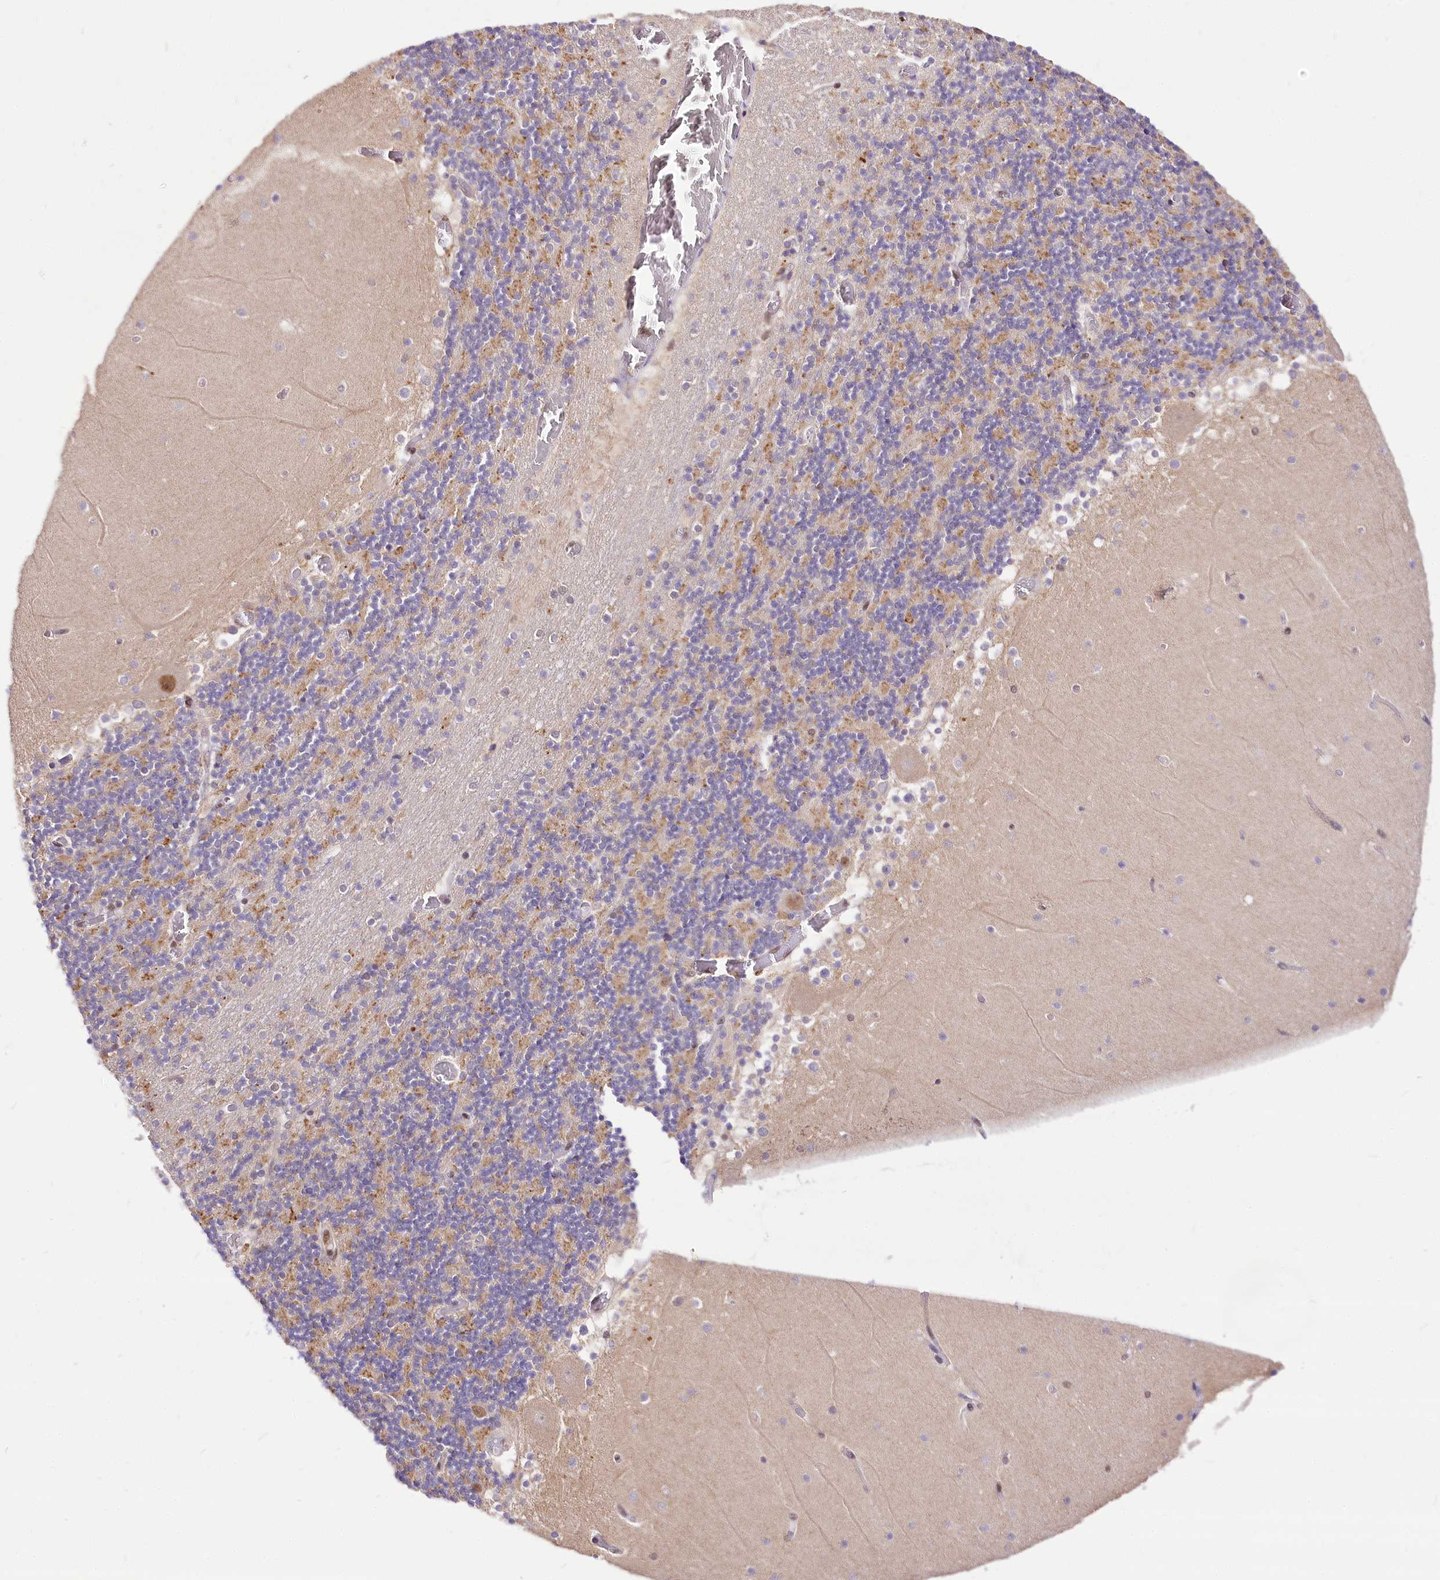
{"staining": {"intensity": "weak", "quantity": "25%-75%", "location": "cytoplasmic/membranous"}, "tissue": "cerebellum", "cell_type": "Cells in granular layer", "image_type": "normal", "snomed": [{"axis": "morphology", "description": "Normal tissue, NOS"}, {"axis": "topography", "description": "Cerebellum"}], "caption": "Immunohistochemical staining of benign human cerebellum displays weak cytoplasmic/membranous protein positivity in about 25%-75% of cells in granular layer.", "gene": "POLA2", "patient": {"sex": "female", "age": 28}}